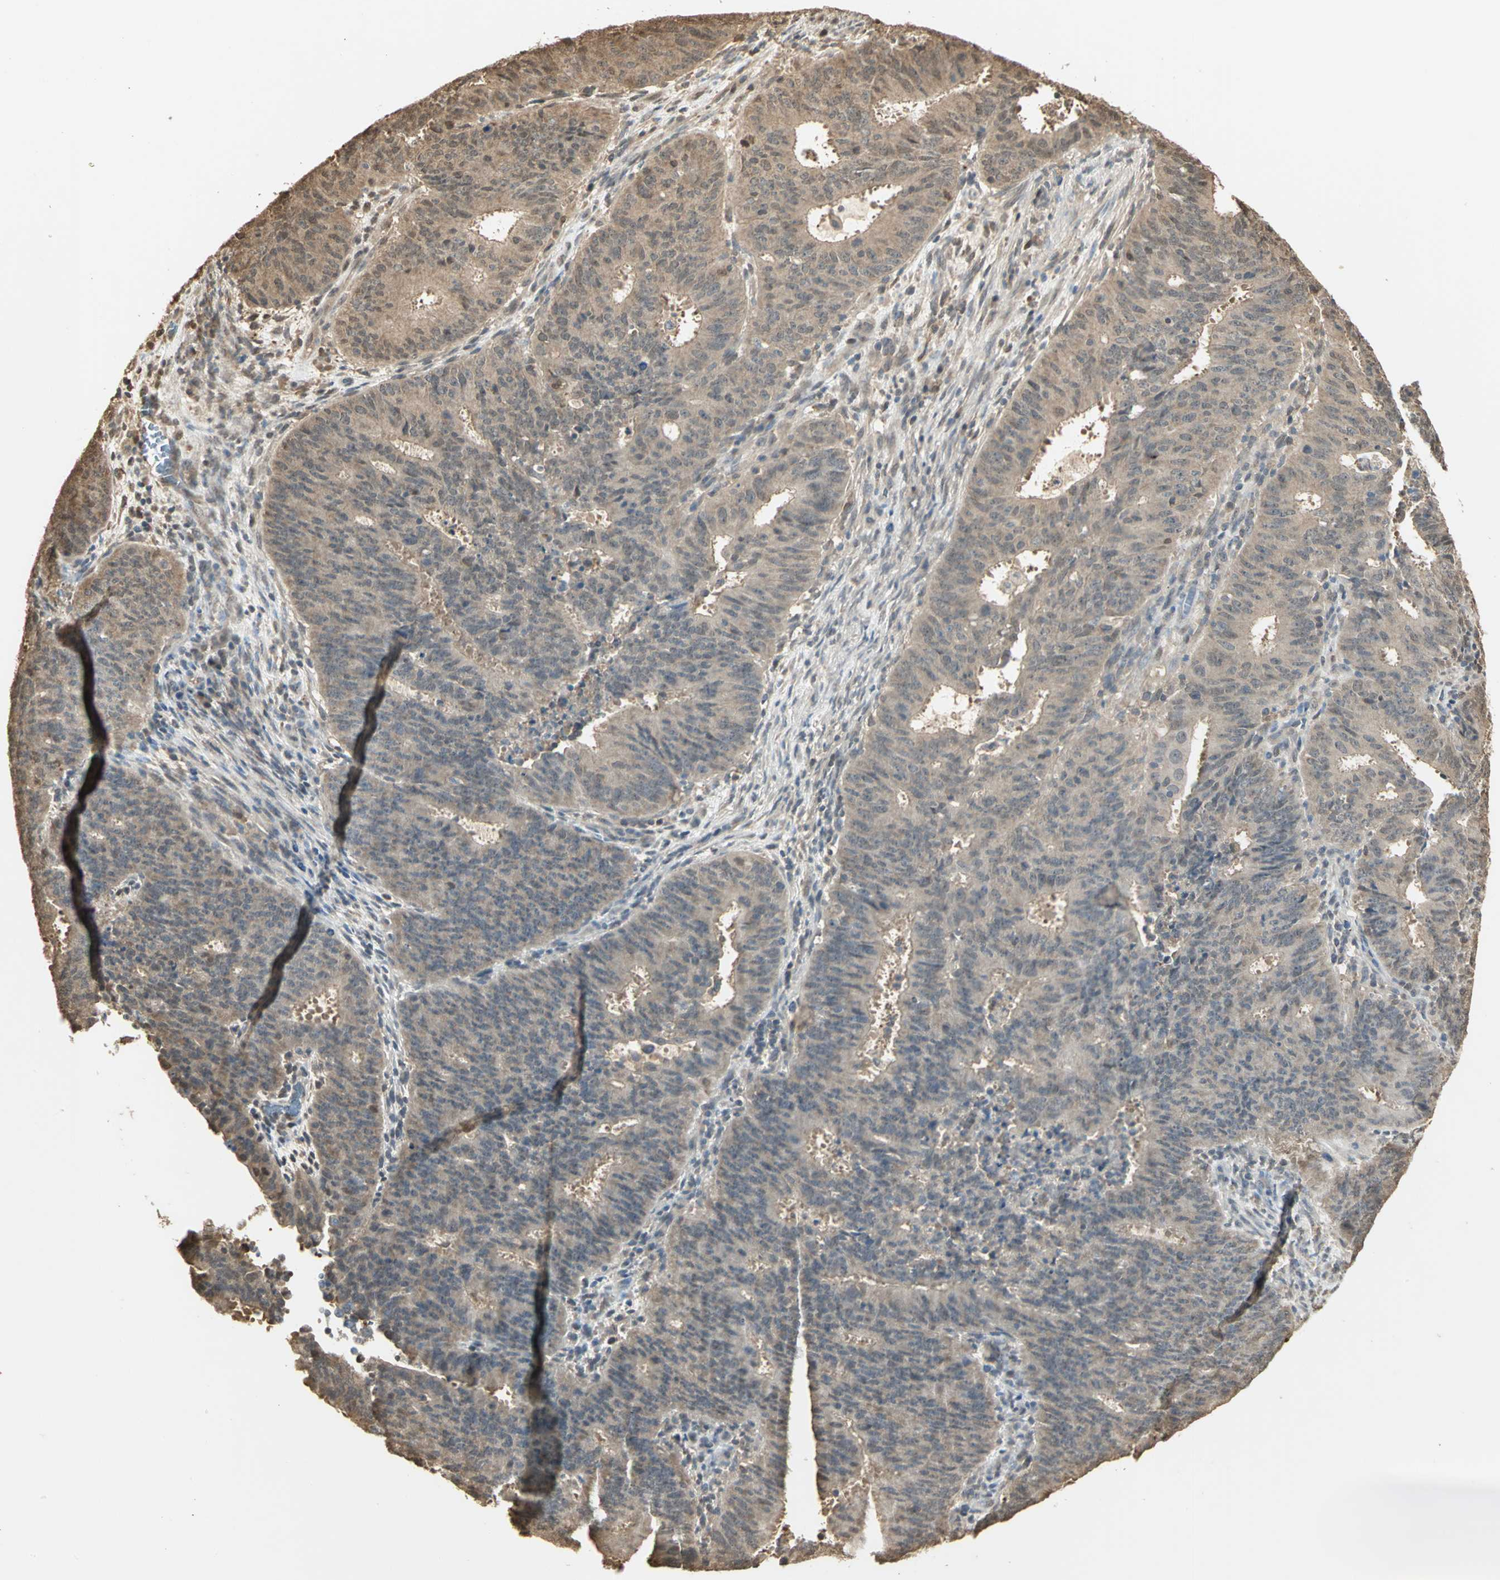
{"staining": {"intensity": "weak", "quantity": ">75%", "location": "cytoplasmic/membranous"}, "tissue": "cervical cancer", "cell_type": "Tumor cells", "image_type": "cancer", "snomed": [{"axis": "morphology", "description": "Adenocarcinoma, NOS"}, {"axis": "topography", "description": "Cervix"}], "caption": "IHC (DAB (3,3'-diaminobenzidine)) staining of cervical adenocarcinoma demonstrates weak cytoplasmic/membranous protein expression in about >75% of tumor cells.", "gene": "PARK7", "patient": {"sex": "female", "age": 44}}